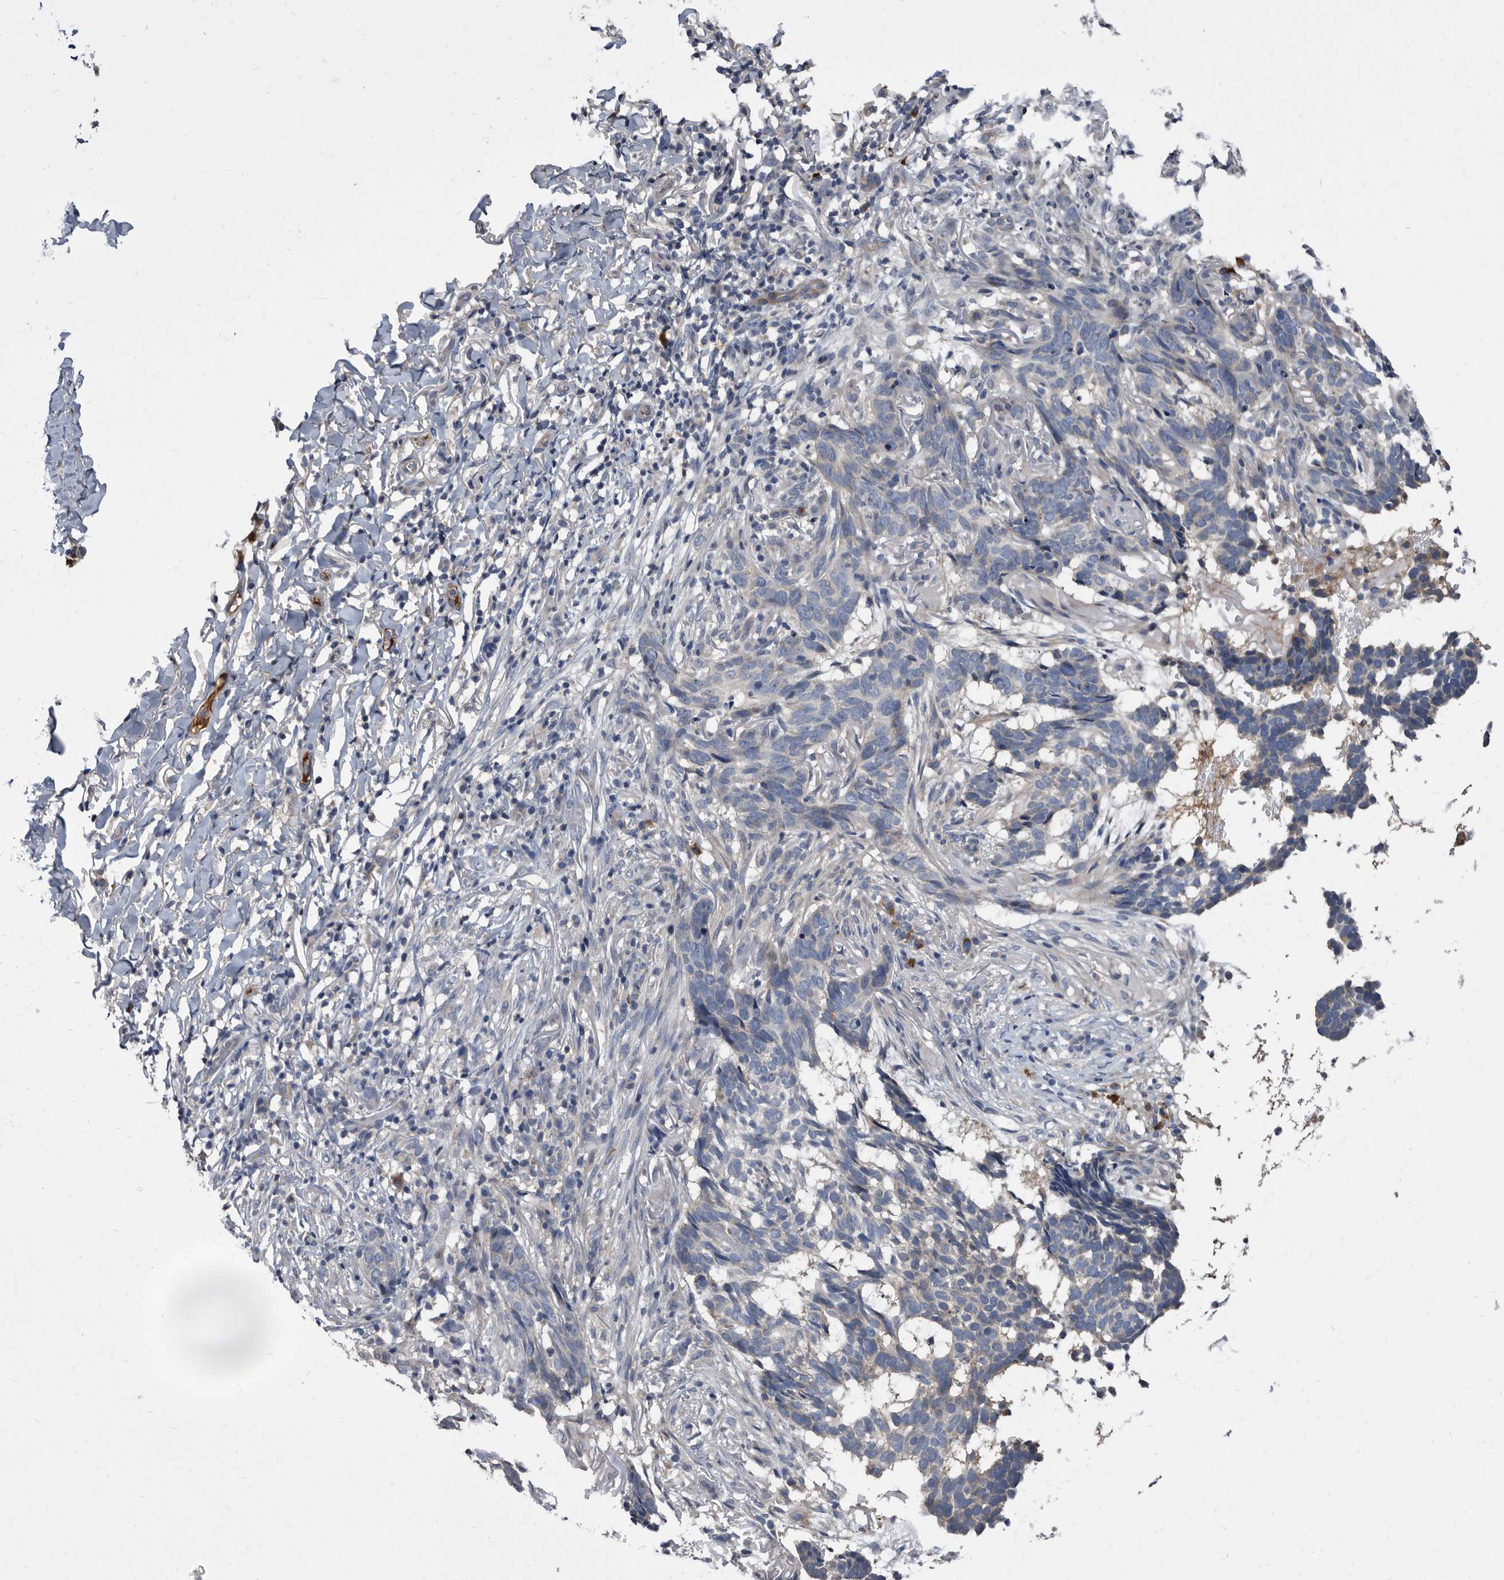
{"staining": {"intensity": "negative", "quantity": "none", "location": "none"}, "tissue": "skin cancer", "cell_type": "Tumor cells", "image_type": "cancer", "snomed": [{"axis": "morphology", "description": "Basal cell carcinoma"}, {"axis": "topography", "description": "Skin"}], "caption": "The image displays no significant expression in tumor cells of skin basal cell carcinoma.", "gene": "DTNBP1", "patient": {"sex": "male", "age": 85}}